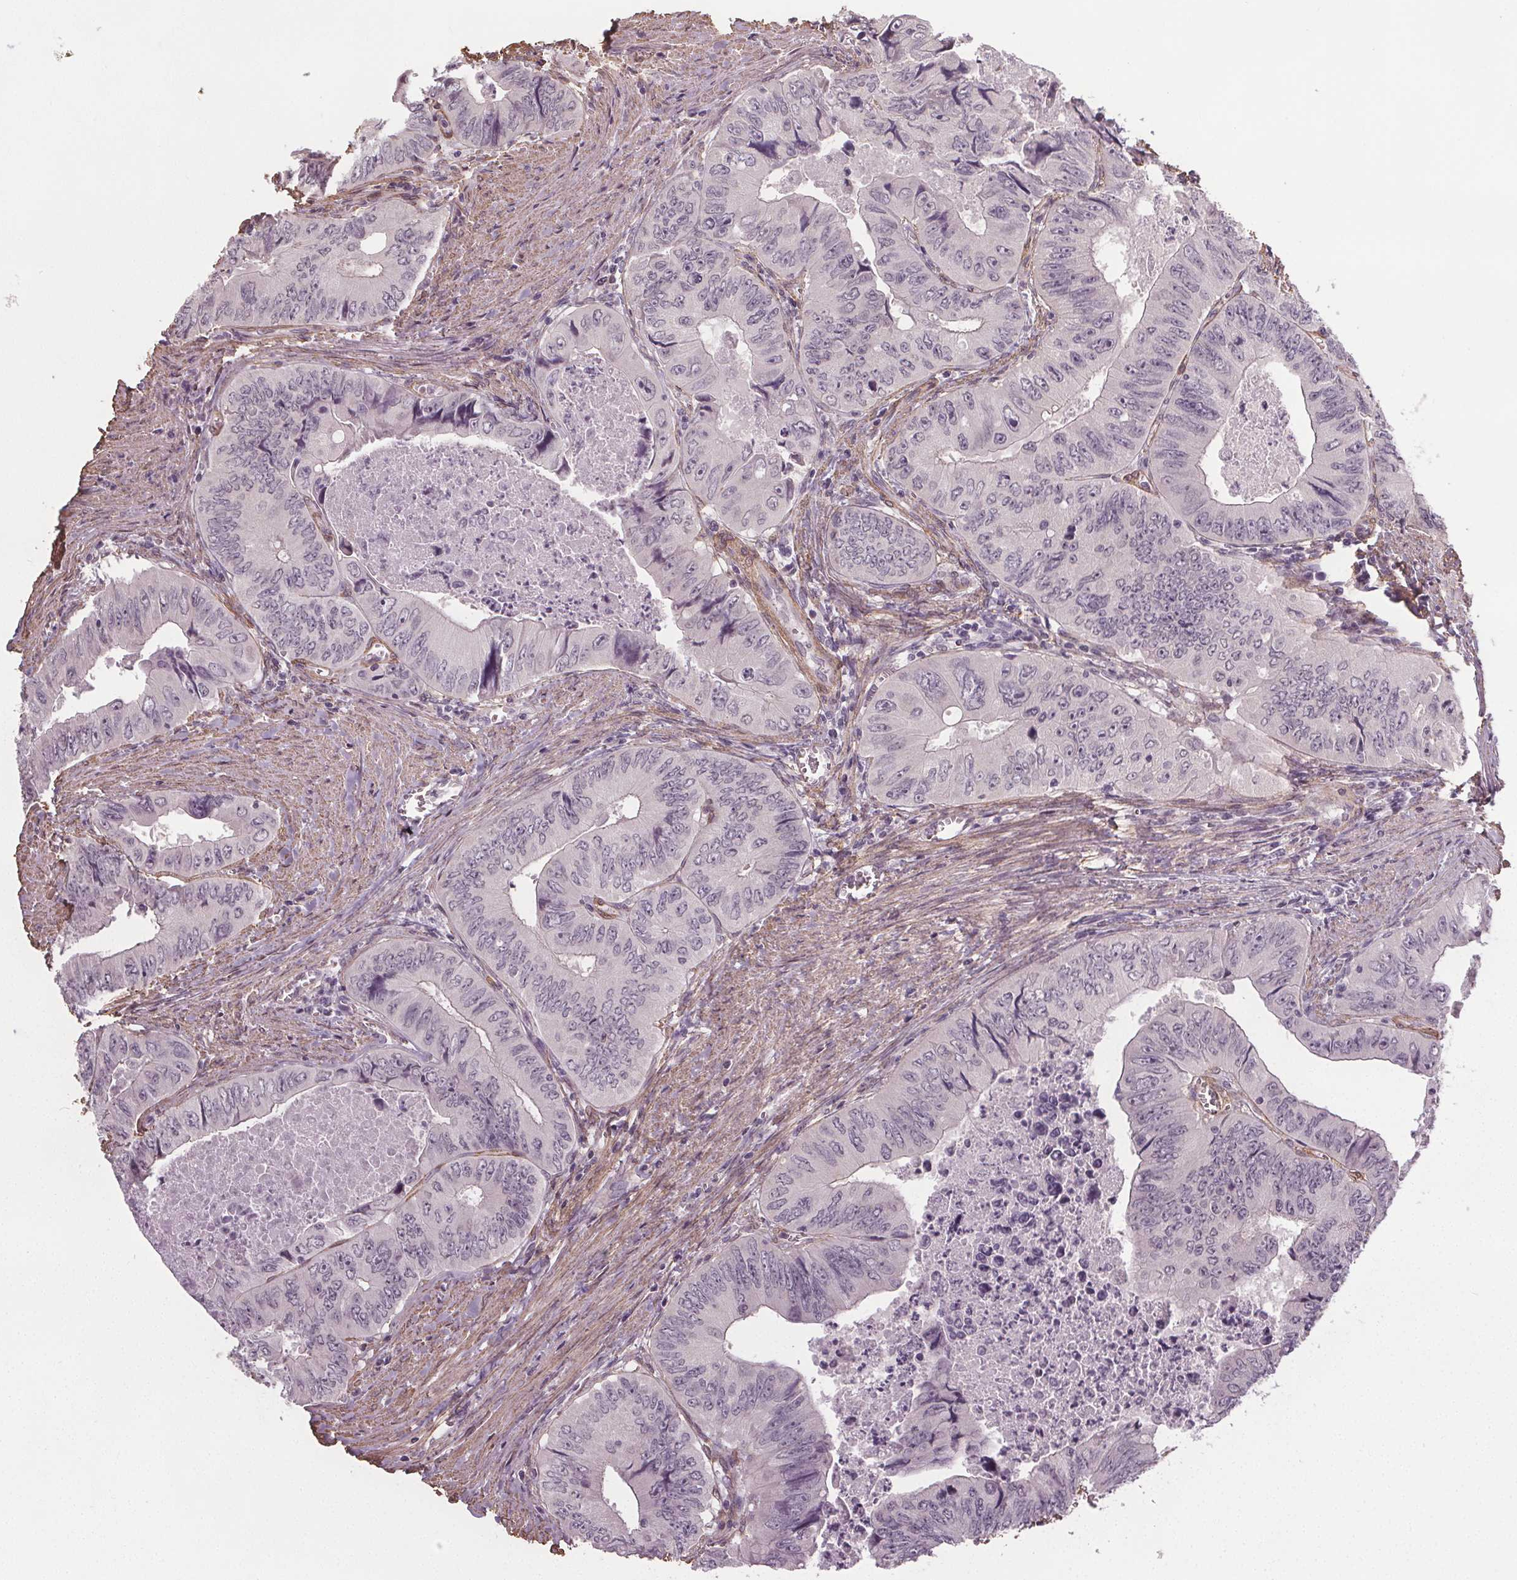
{"staining": {"intensity": "negative", "quantity": "none", "location": "none"}, "tissue": "colorectal cancer", "cell_type": "Tumor cells", "image_type": "cancer", "snomed": [{"axis": "morphology", "description": "Adenocarcinoma, NOS"}, {"axis": "topography", "description": "Colon"}], "caption": "DAB immunohistochemical staining of human colorectal cancer exhibits no significant staining in tumor cells.", "gene": "PKP1", "patient": {"sex": "female", "age": 84}}